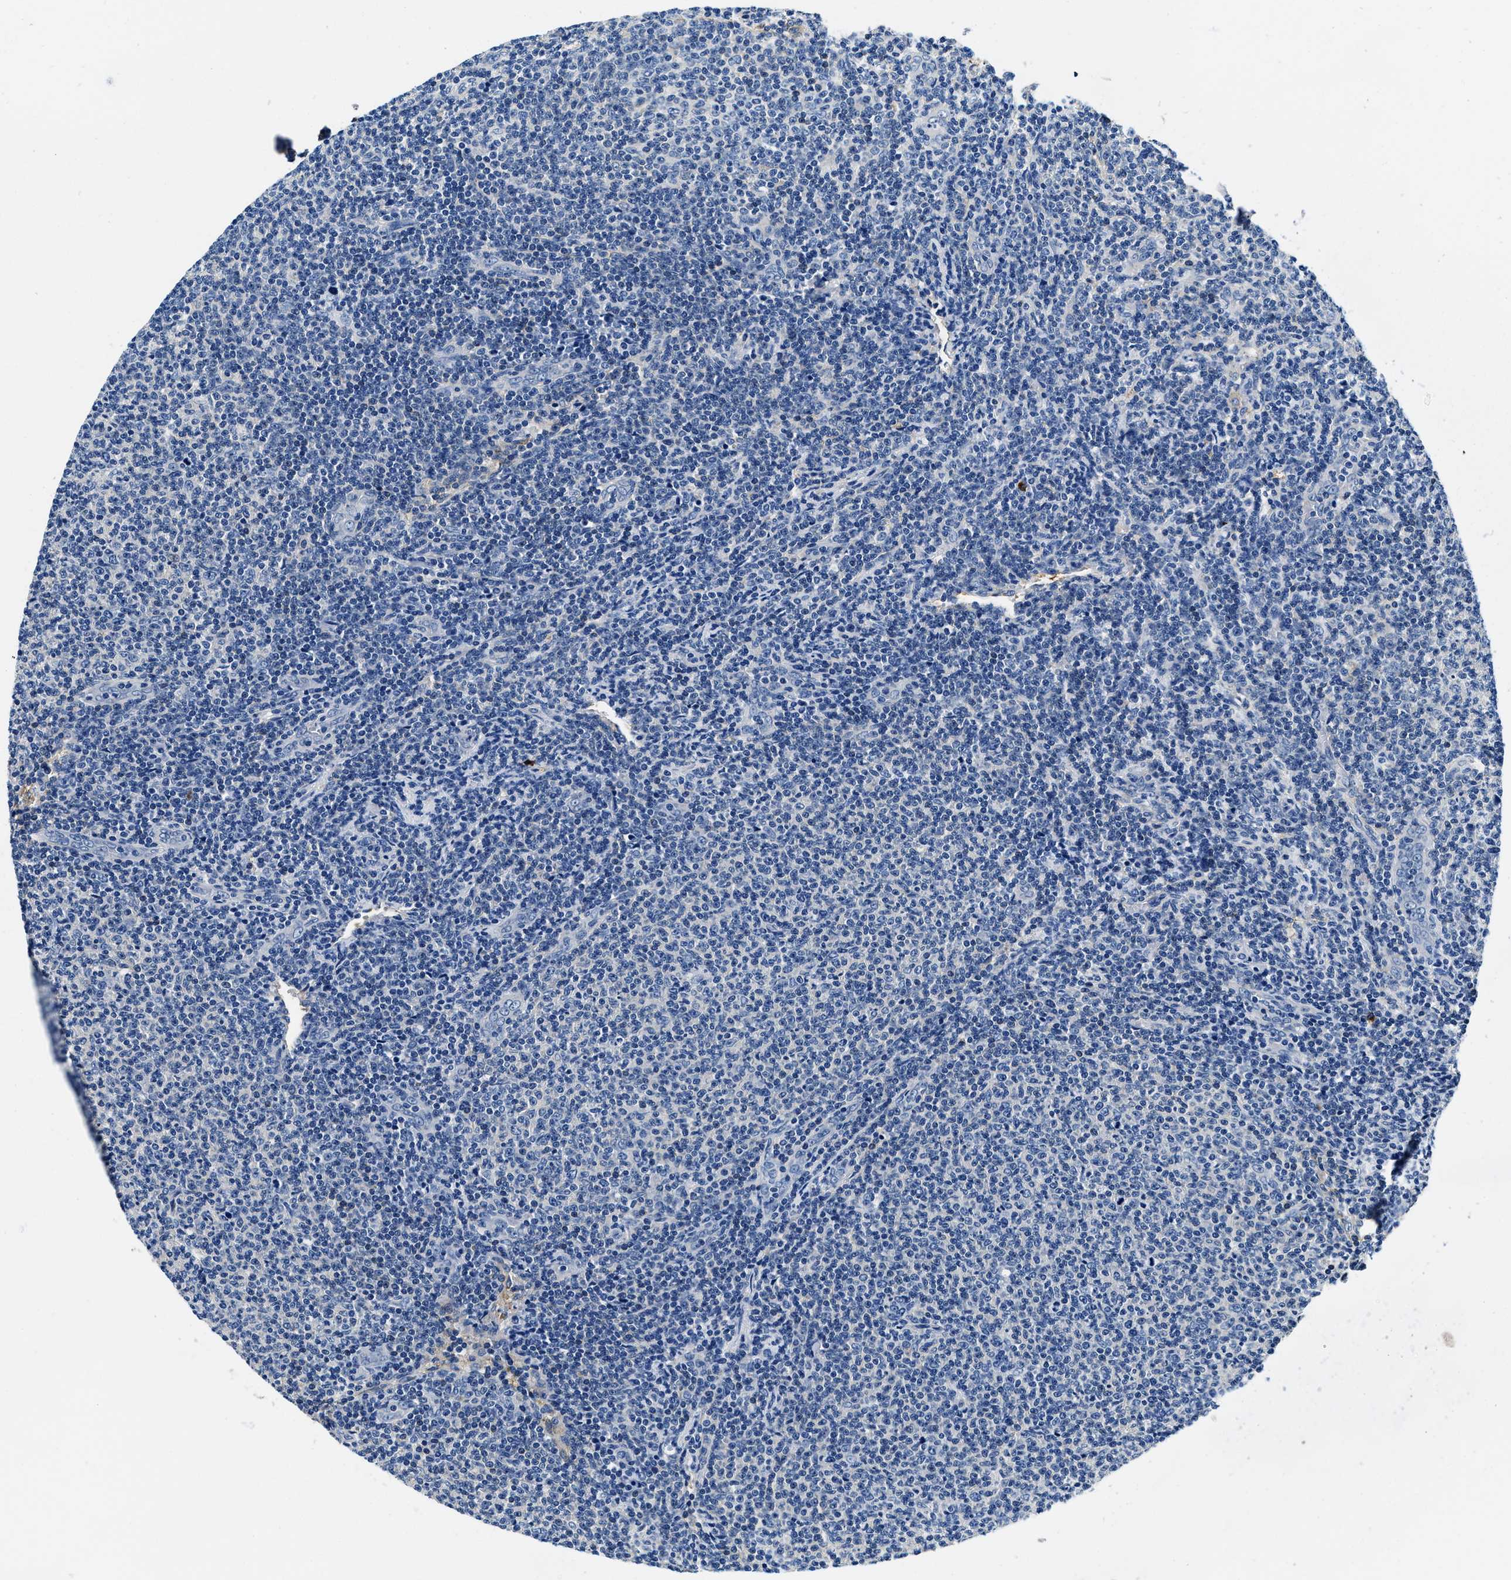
{"staining": {"intensity": "negative", "quantity": "none", "location": "none"}, "tissue": "lymphoma", "cell_type": "Tumor cells", "image_type": "cancer", "snomed": [{"axis": "morphology", "description": "Malignant lymphoma, non-Hodgkin's type, Low grade"}, {"axis": "topography", "description": "Lymph node"}], "caption": "Immunohistochemistry image of neoplastic tissue: lymphoma stained with DAB shows no significant protein expression in tumor cells.", "gene": "ZFAND3", "patient": {"sex": "male", "age": 66}}